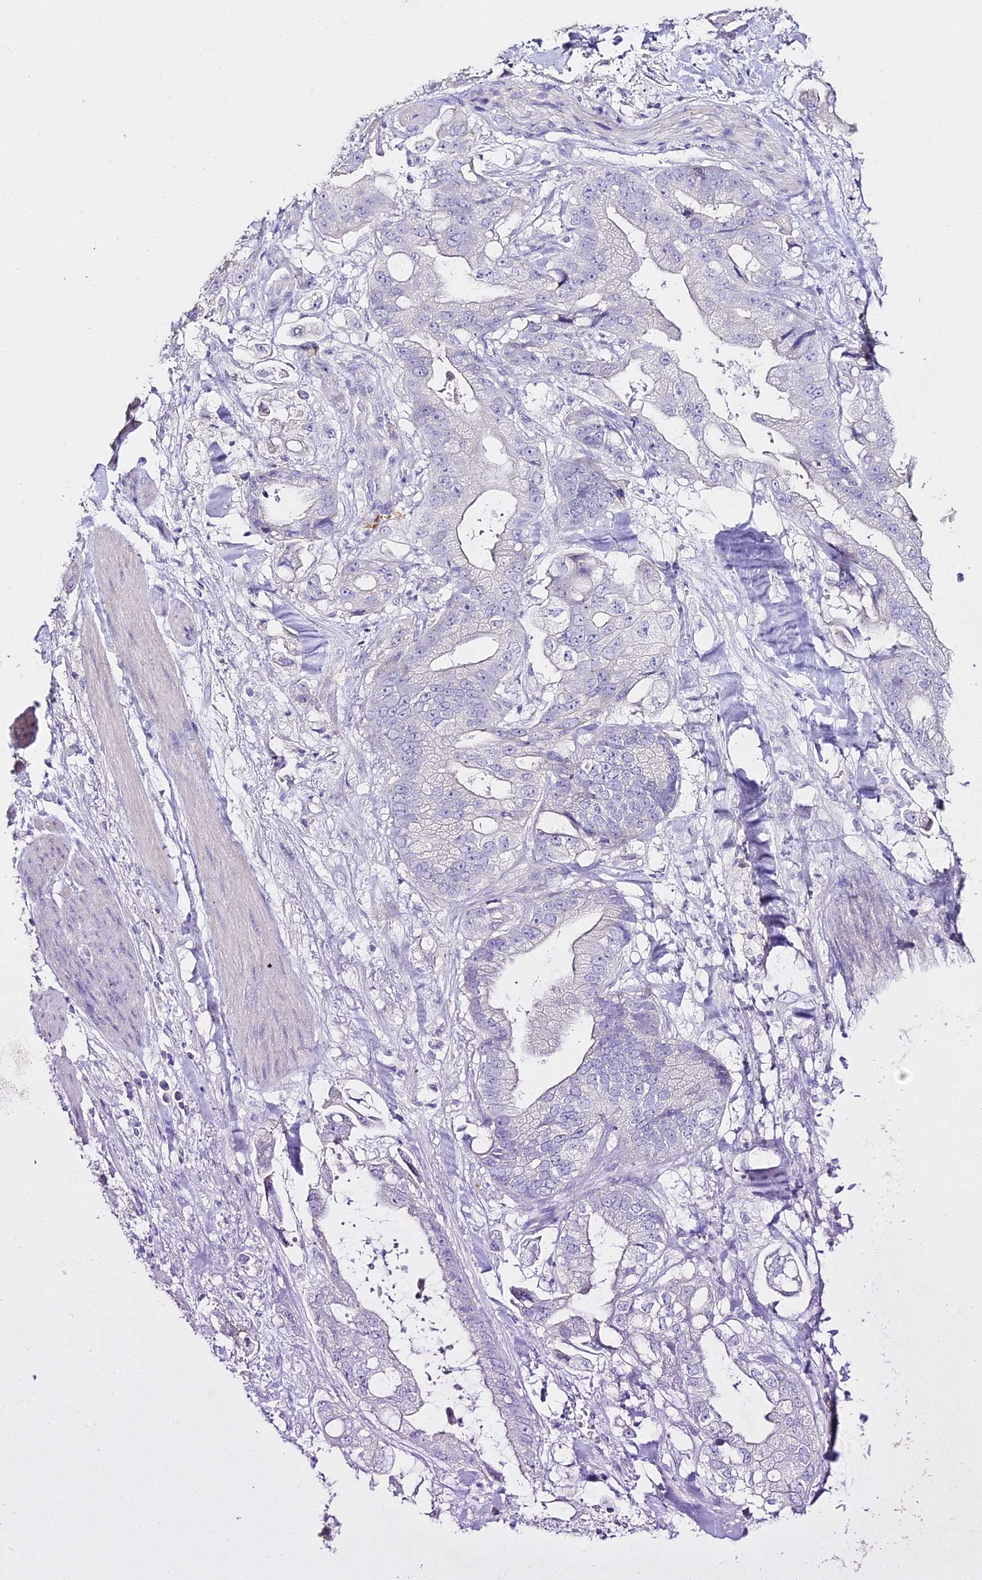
{"staining": {"intensity": "negative", "quantity": "none", "location": "none"}, "tissue": "stomach cancer", "cell_type": "Tumor cells", "image_type": "cancer", "snomed": [{"axis": "morphology", "description": "Adenocarcinoma, NOS"}, {"axis": "topography", "description": "Stomach"}], "caption": "IHC of human stomach cancer (adenocarcinoma) reveals no expression in tumor cells. (DAB IHC visualized using brightfield microscopy, high magnification).", "gene": "ALPG", "patient": {"sex": "male", "age": 62}}